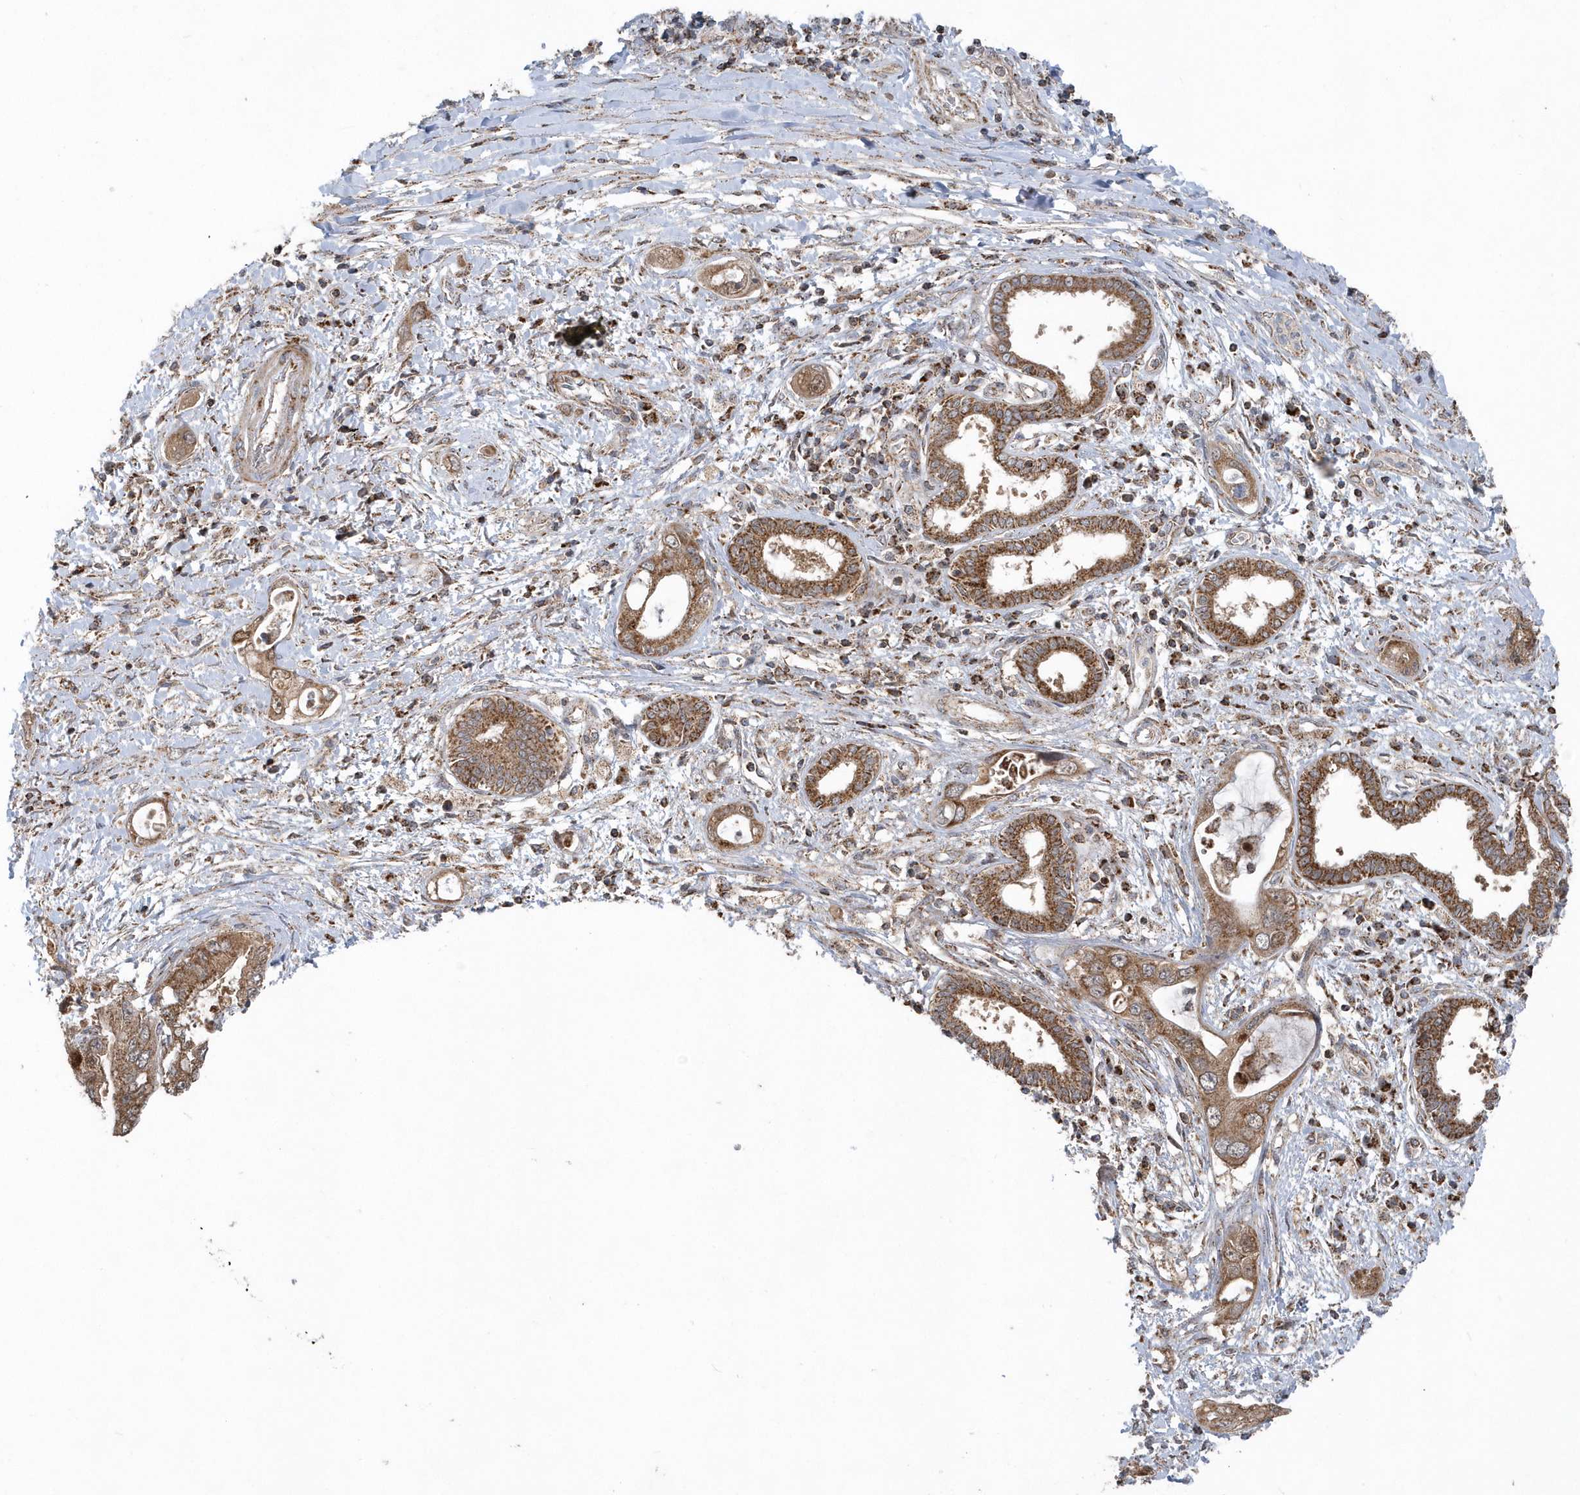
{"staining": {"intensity": "moderate", "quantity": ">75%", "location": "cytoplasmic/membranous"}, "tissue": "pancreatic cancer", "cell_type": "Tumor cells", "image_type": "cancer", "snomed": [{"axis": "morphology", "description": "Inflammation, NOS"}, {"axis": "morphology", "description": "Adenocarcinoma, NOS"}, {"axis": "topography", "description": "Pancreas"}], "caption": "This is a micrograph of immunohistochemistry (IHC) staining of pancreatic cancer, which shows moderate expression in the cytoplasmic/membranous of tumor cells.", "gene": "PPP1R7", "patient": {"sex": "female", "age": 56}}